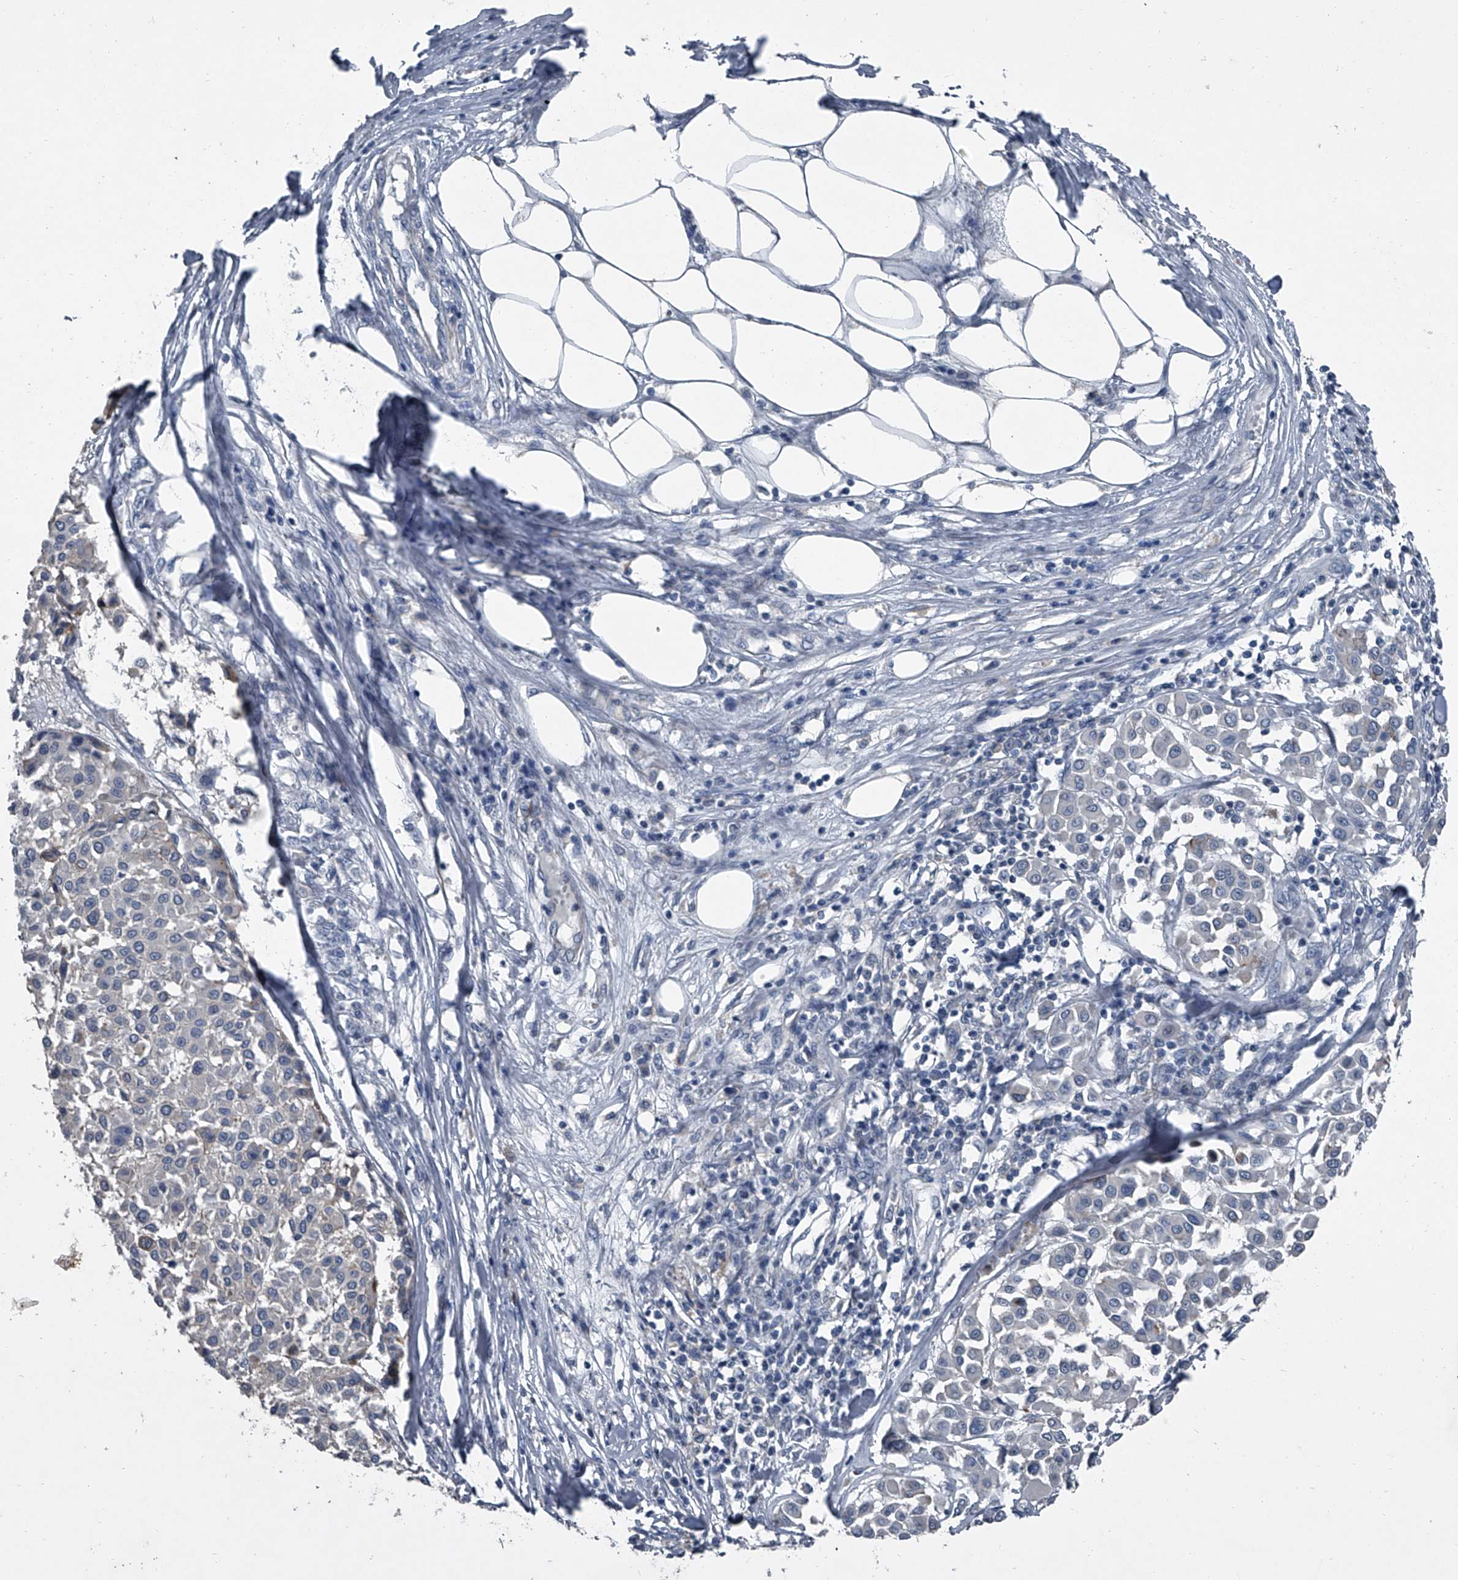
{"staining": {"intensity": "negative", "quantity": "none", "location": "none"}, "tissue": "melanoma", "cell_type": "Tumor cells", "image_type": "cancer", "snomed": [{"axis": "morphology", "description": "Malignant melanoma, Metastatic site"}, {"axis": "topography", "description": "Soft tissue"}], "caption": "An immunohistochemistry micrograph of melanoma is shown. There is no staining in tumor cells of melanoma.", "gene": "HEPHL1", "patient": {"sex": "male", "age": 41}}